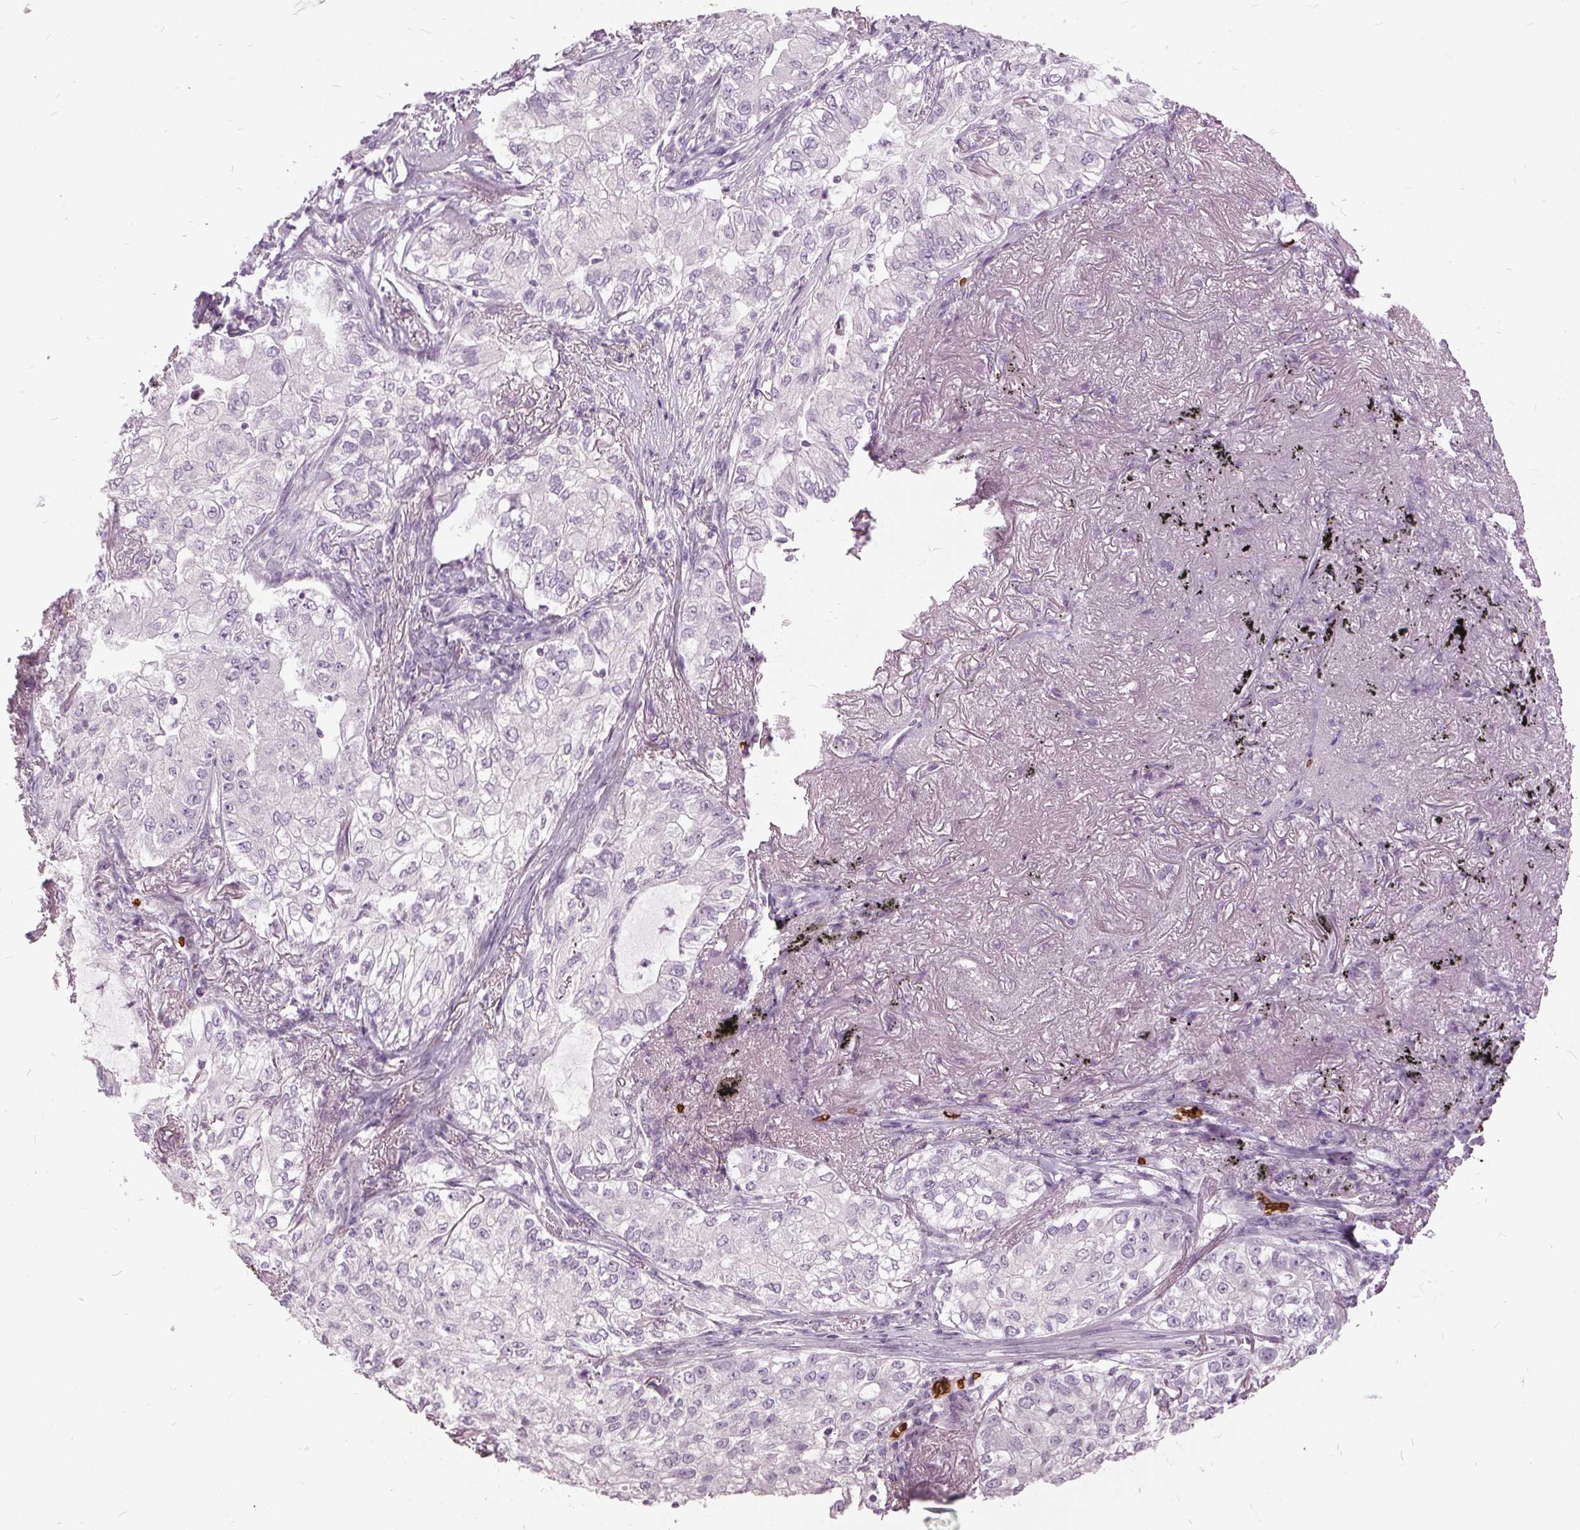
{"staining": {"intensity": "negative", "quantity": "none", "location": "none"}, "tissue": "lung cancer", "cell_type": "Tumor cells", "image_type": "cancer", "snomed": [{"axis": "morphology", "description": "Adenocarcinoma, NOS"}, {"axis": "topography", "description": "Lung"}], "caption": "There is no significant positivity in tumor cells of lung cancer (adenocarcinoma).", "gene": "SLC4A1", "patient": {"sex": "female", "age": 73}}